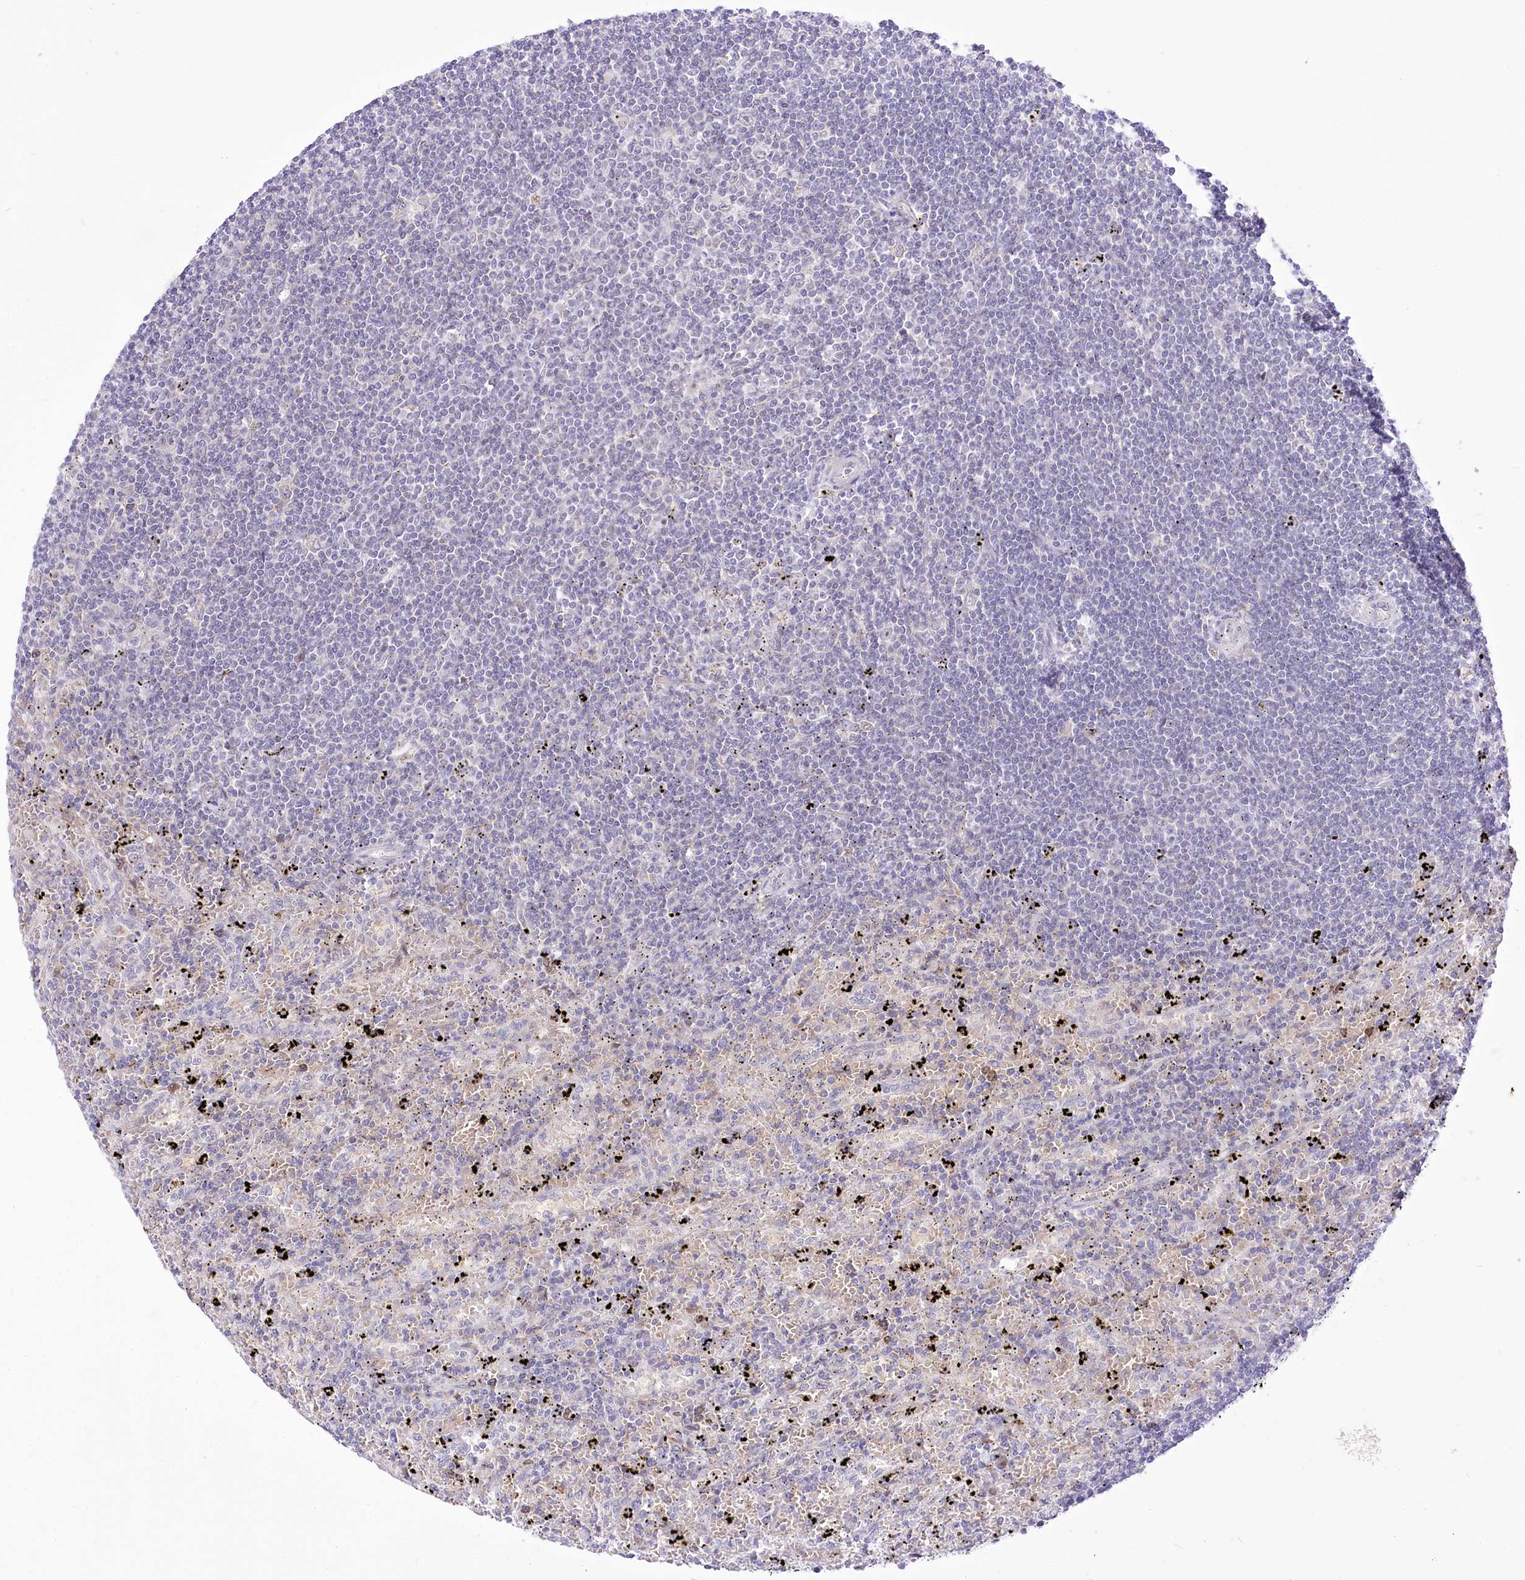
{"staining": {"intensity": "negative", "quantity": "none", "location": "none"}, "tissue": "lymphoma", "cell_type": "Tumor cells", "image_type": "cancer", "snomed": [{"axis": "morphology", "description": "Malignant lymphoma, non-Hodgkin's type, Low grade"}, {"axis": "topography", "description": "Spleen"}], "caption": "A photomicrograph of human lymphoma is negative for staining in tumor cells.", "gene": "BEND7", "patient": {"sex": "male", "age": 76}}